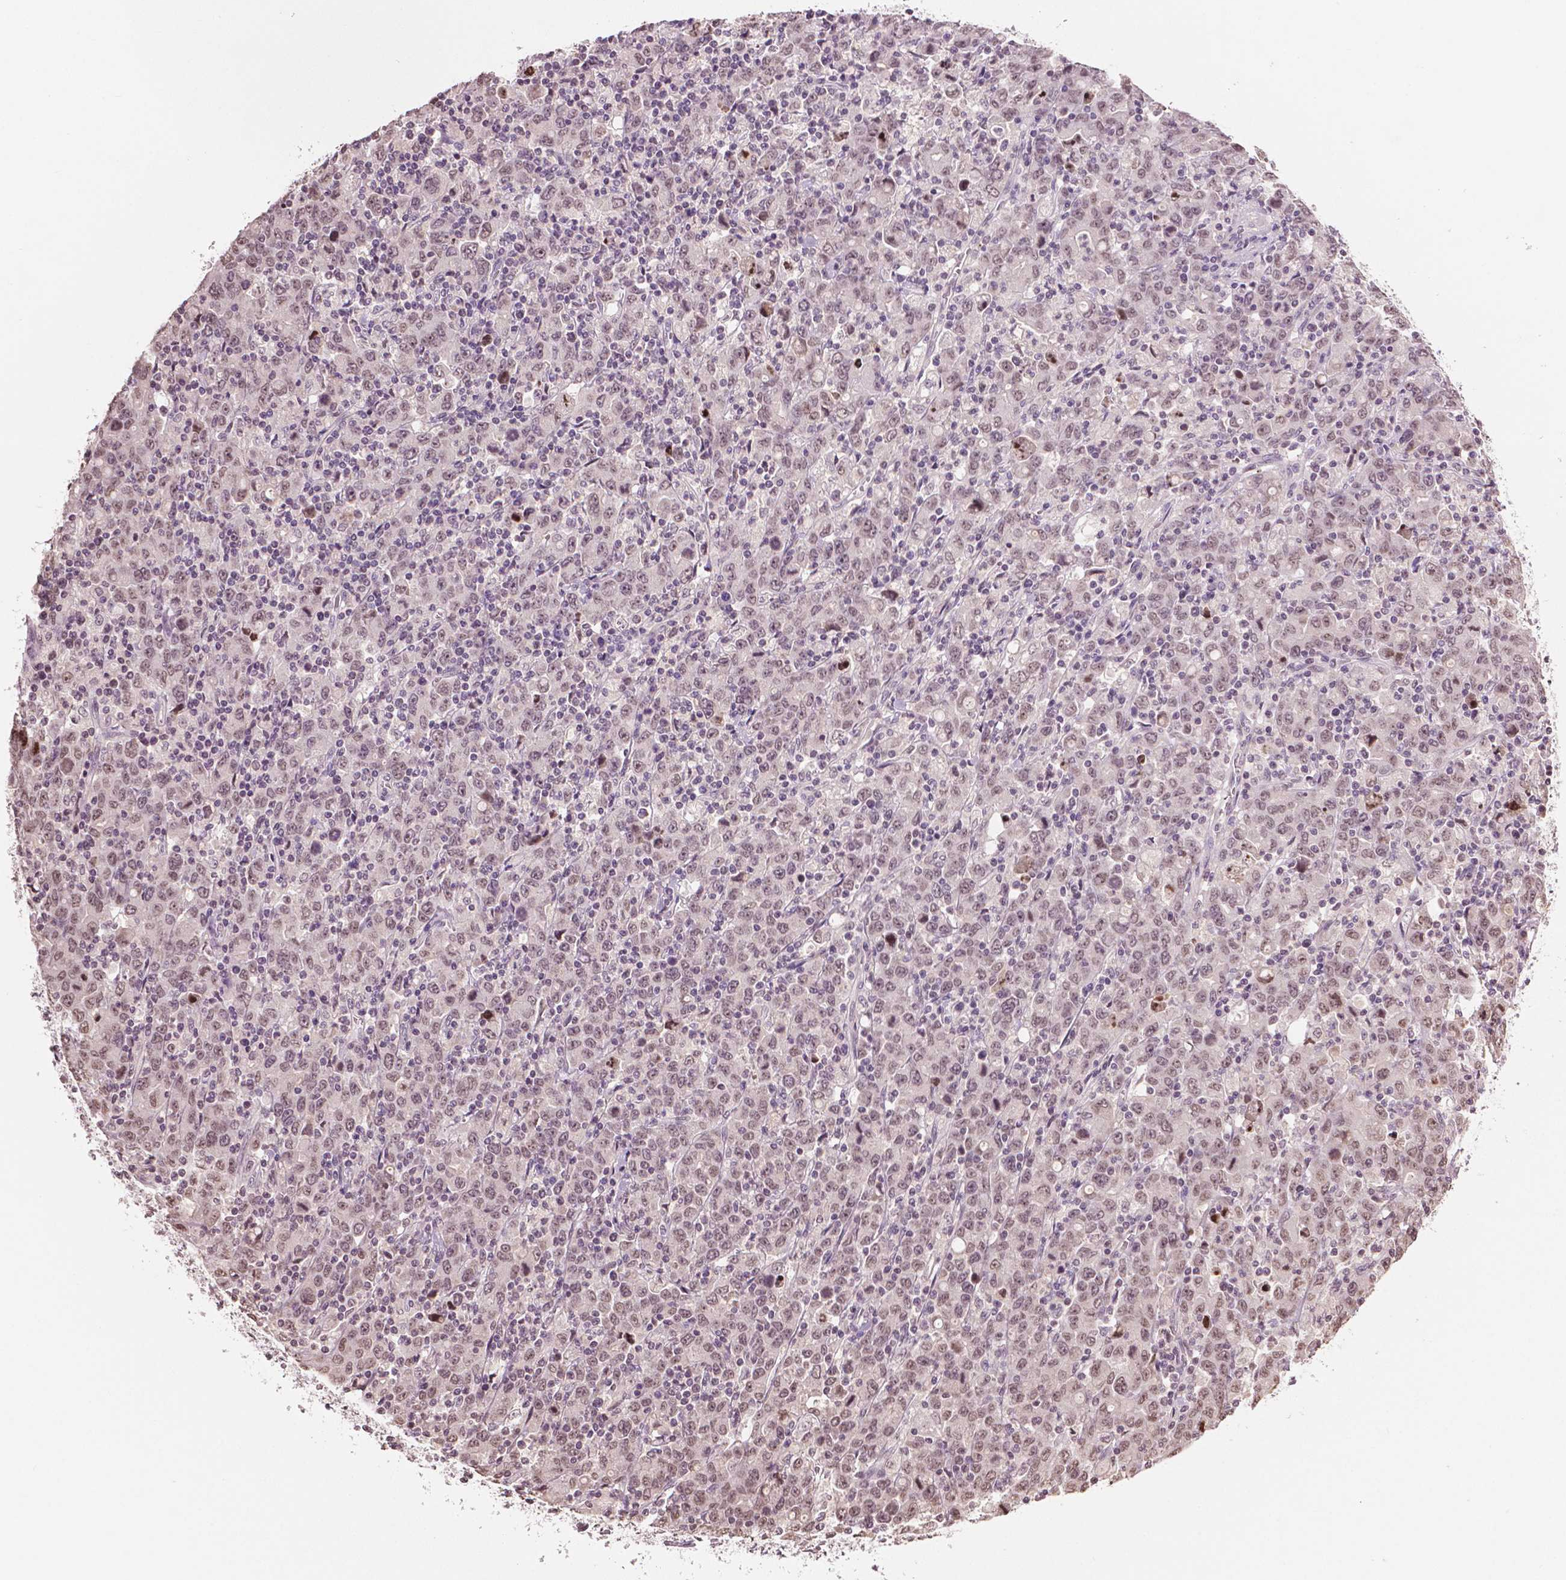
{"staining": {"intensity": "moderate", "quantity": ">75%", "location": "nuclear"}, "tissue": "stomach cancer", "cell_type": "Tumor cells", "image_type": "cancer", "snomed": [{"axis": "morphology", "description": "Adenocarcinoma, NOS"}, {"axis": "topography", "description": "Stomach, upper"}], "caption": "Immunohistochemistry (IHC) of human stomach cancer (adenocarcinoma) reveals medium levels of moderate nuclear expression in approximately >75% of tumor cells.", "gene": "DEK", "patient": {"sex": "male", "age": 69}}